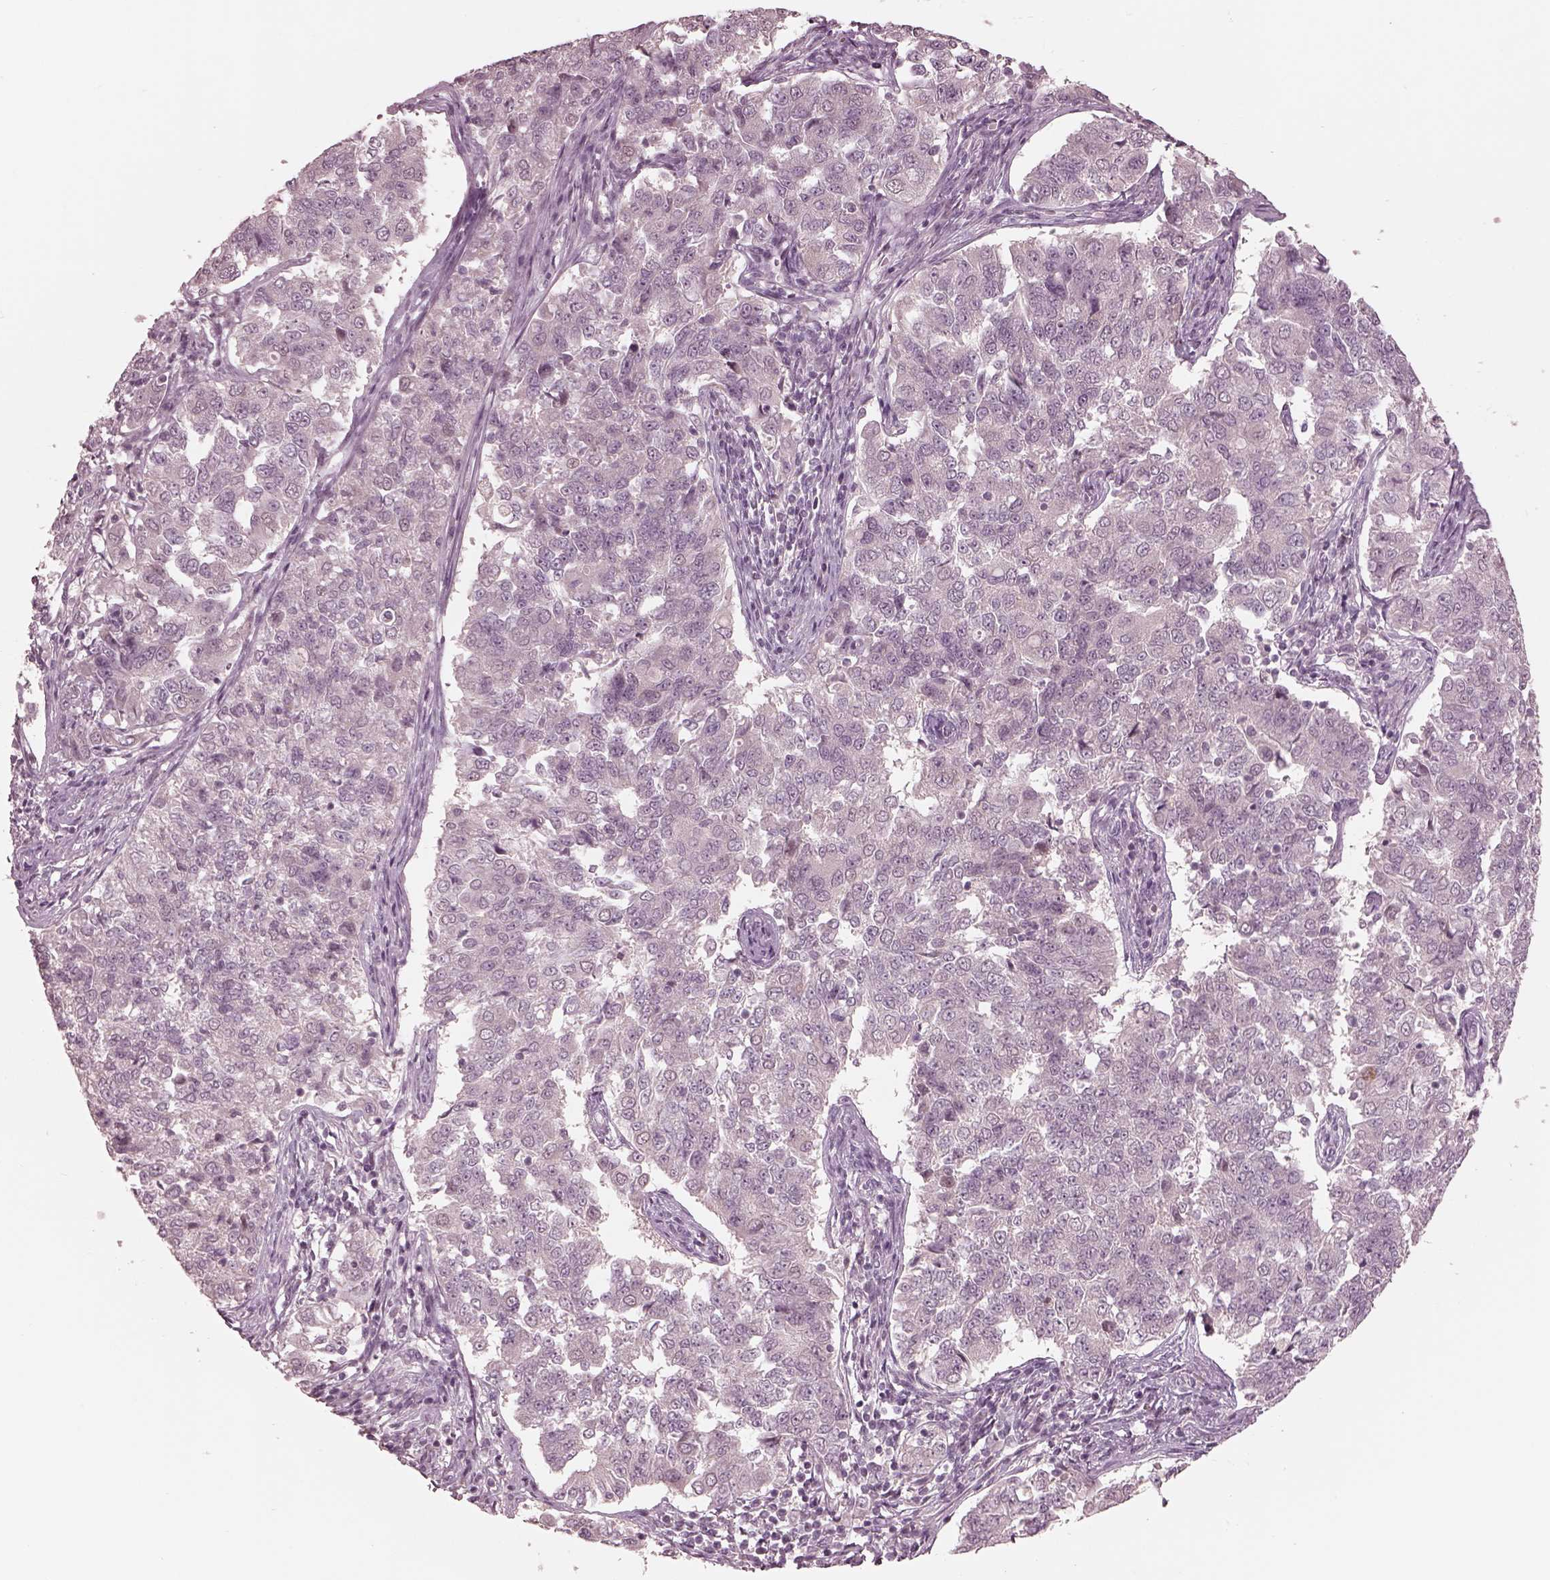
{"staining": {"intensity": "negative", "quantity": "none", "location": "none"}, "tissue": "endometrial cancer", "cell_type": "Tumor cells", "image_type": "cancer", "snomed": [{"axis": "morphology", "description": "Adenocarcinoma, NOS"}, {"axis": "topography", "description": "Endometrium"}], "caption": "Tumor cells are negative for protein expression in human endometrial cancer. Nuclei are stained in blue.", "gene": "IQCG", "patient": {"sex": "female", "age": 43}}